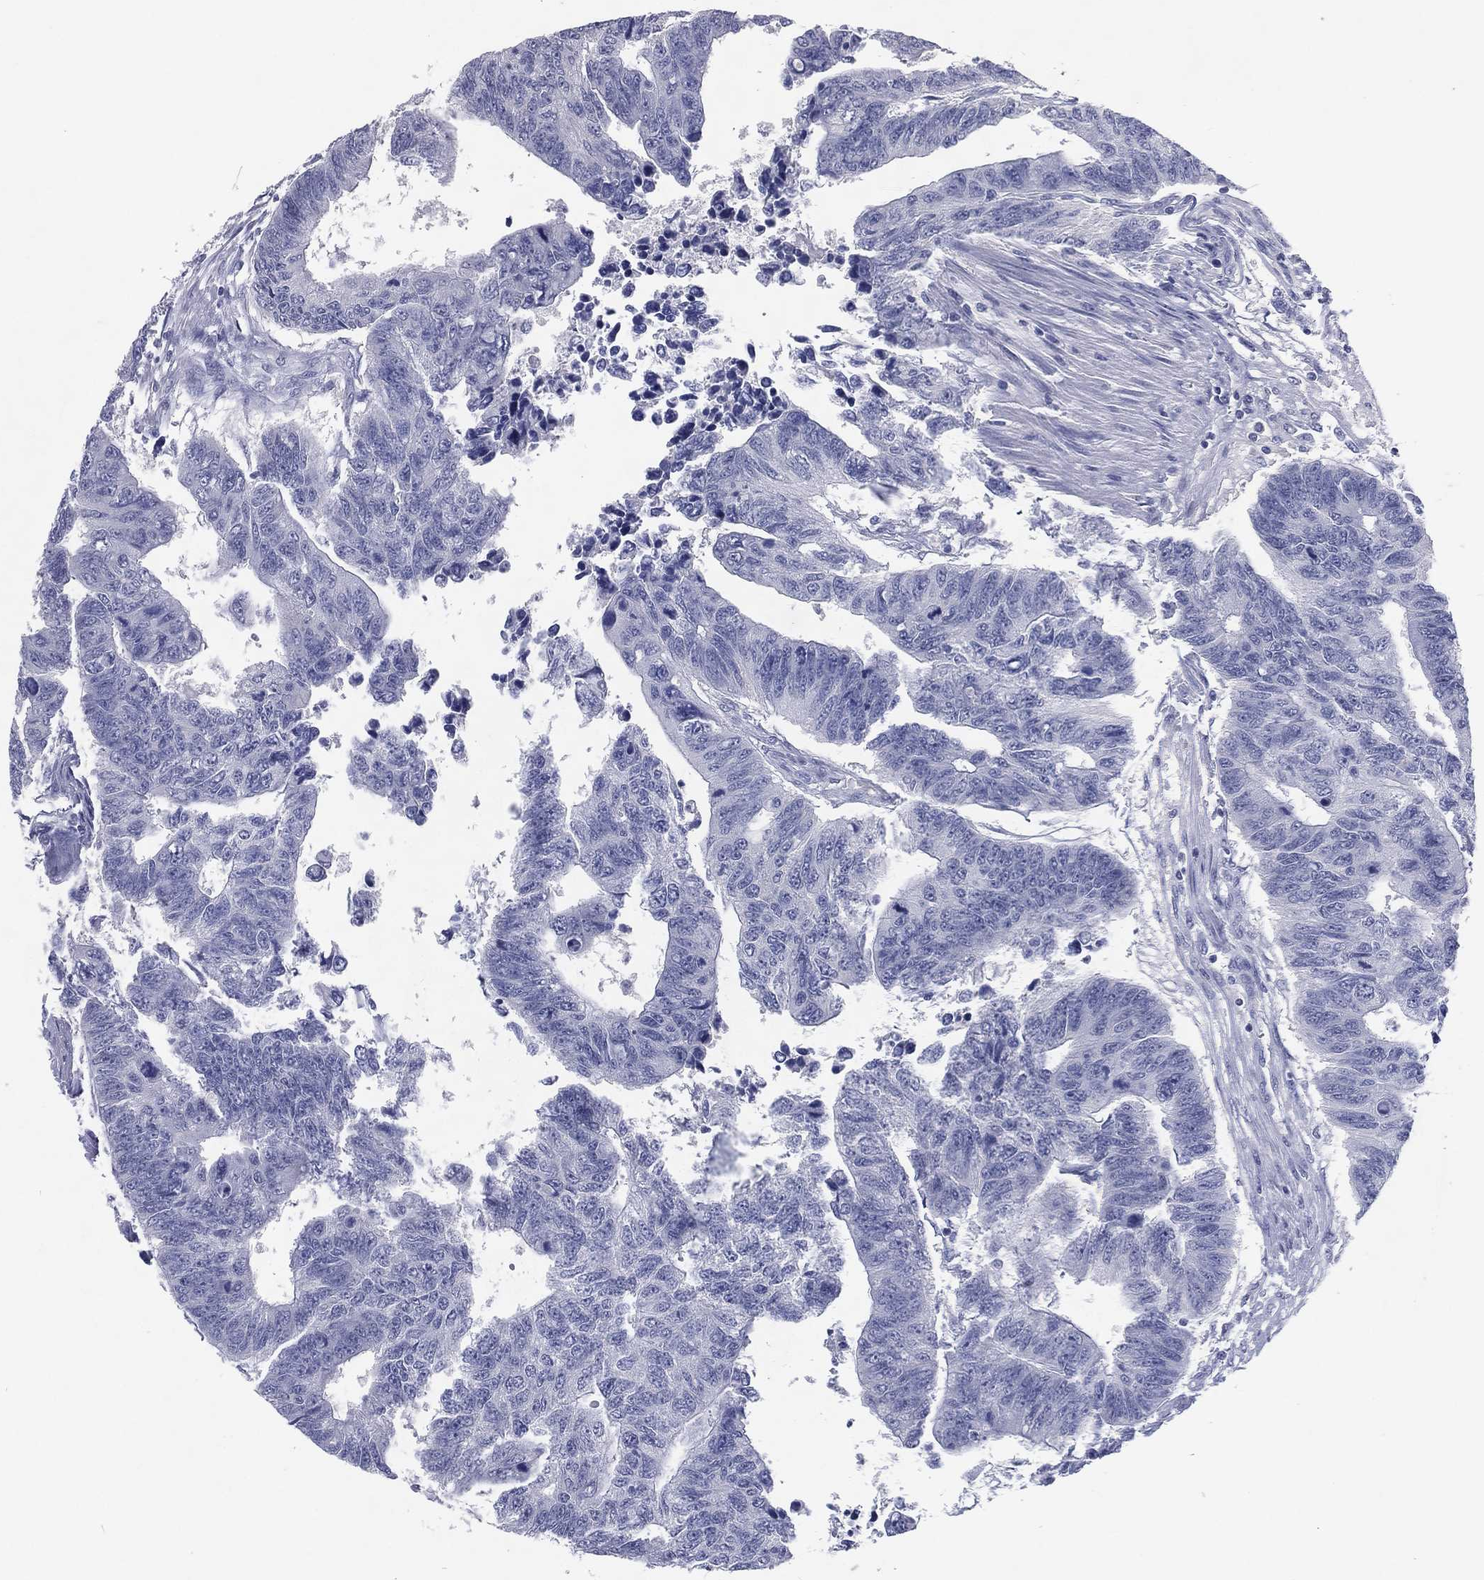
{"staining": {"intensity": "negative", "quantity": "none", "location": "none"}, "tissue": "colorectal cancer", "cell_type": "Tumor cells", "image_type": "cancer", "snomed": [{"axis": "morphology", "description": "Adenocarcinoma, NOS"}, {"axis": "topography", "description": "Rectum"}], "caption": "Immunohistochemistry micrograph of human colorectal cancer stained for a protein (brown), which displays no positivity in tumor cells. (IHC, brightfield microscopy, high magnification).", "gene": "KRT35", "patient": {"sex": "female", "age": 85}}